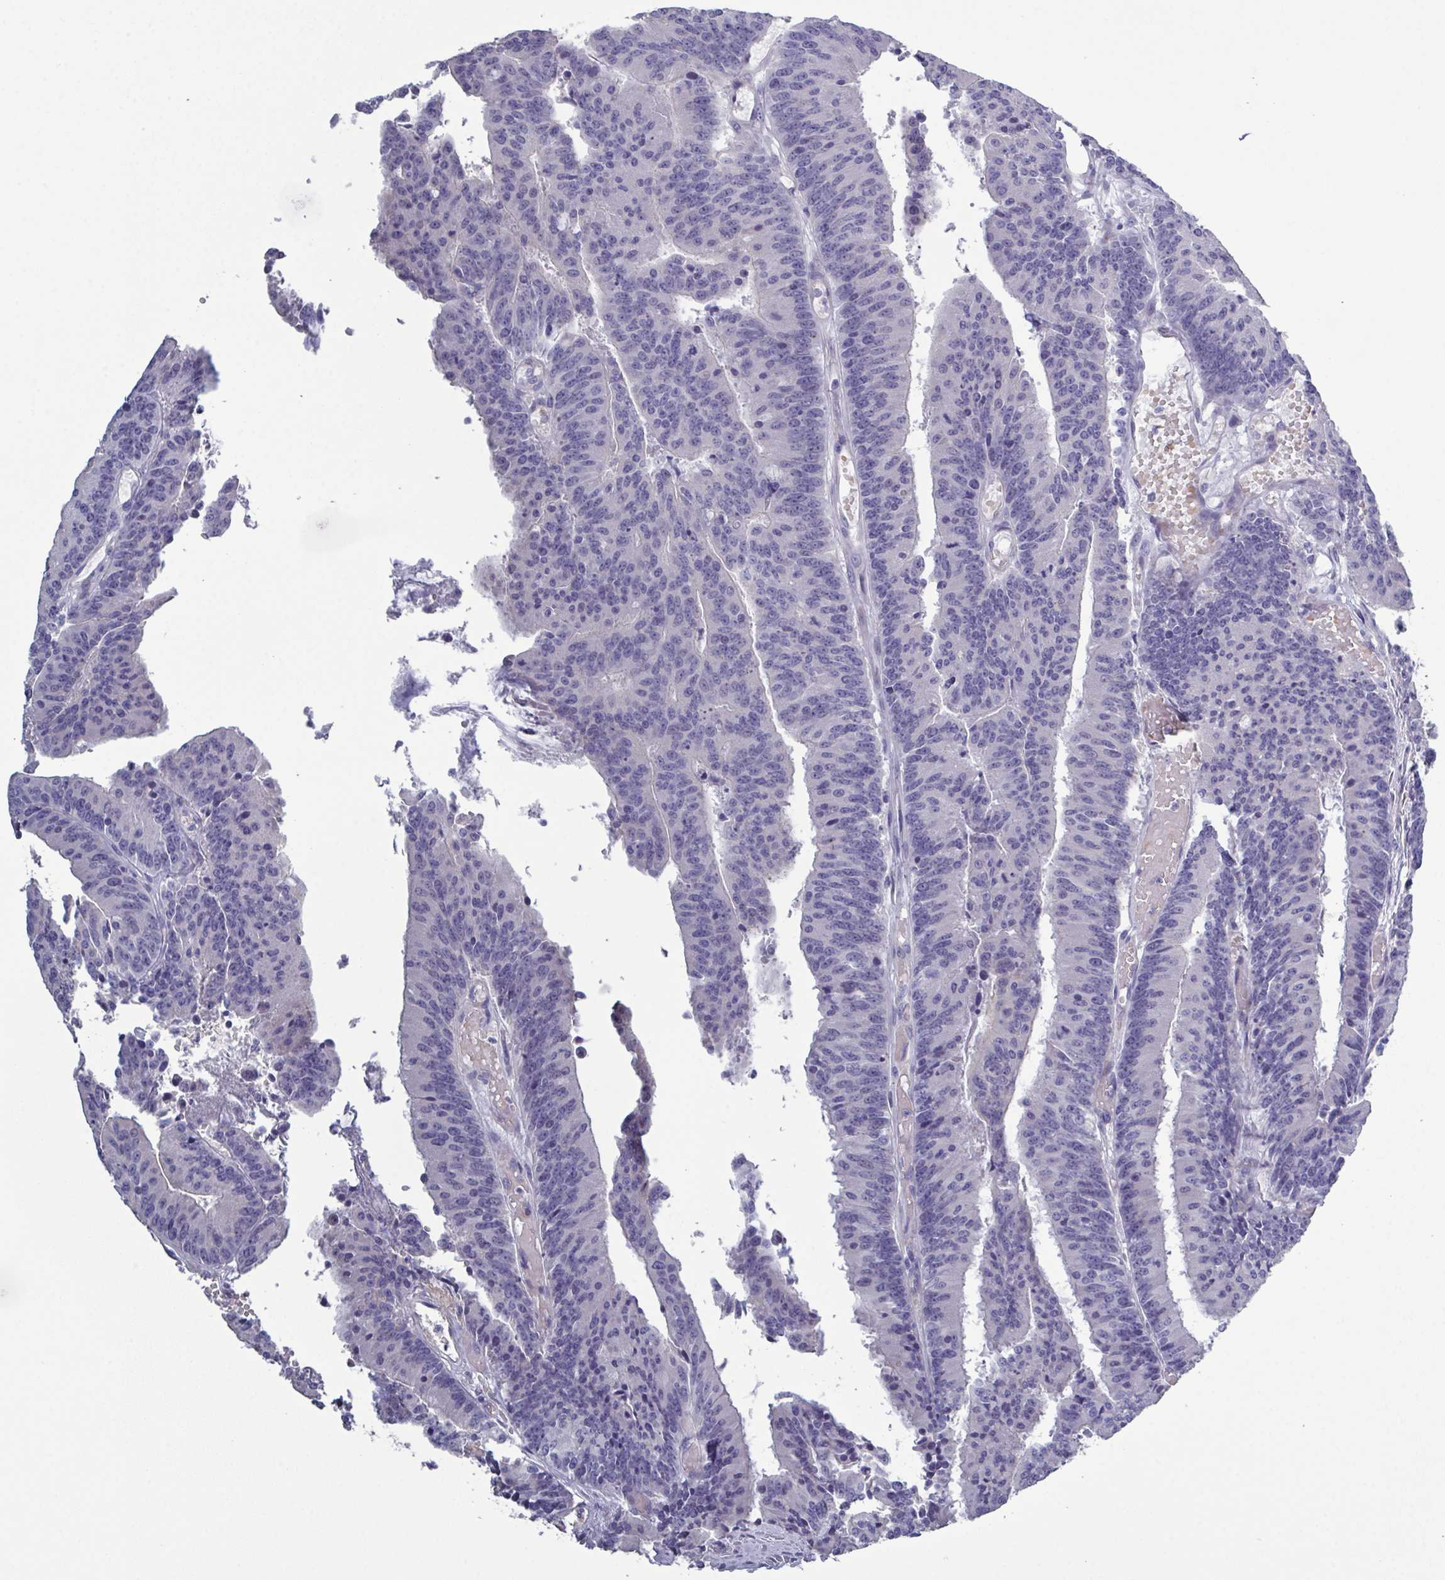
{"staining": {"intensity": "weak", "quantity": "<25%", "location": "cytoplasmic/membranous"}, "tissue": "colorectal cancer", "cell_type": "Tumor cells", "image_type": "cancer", "snomed": [{"axis": "morphology", "description": "Adenocarcinoma, NOS"}, {"axis": "topography", "description": "Colon"}], "caption": "This is an immunohistochemistry (IHC) image of colorectal cancer. There is no expression in tumor cells.", "gene": "GLDC", "patient": {"sex": "female", "age": 78}}